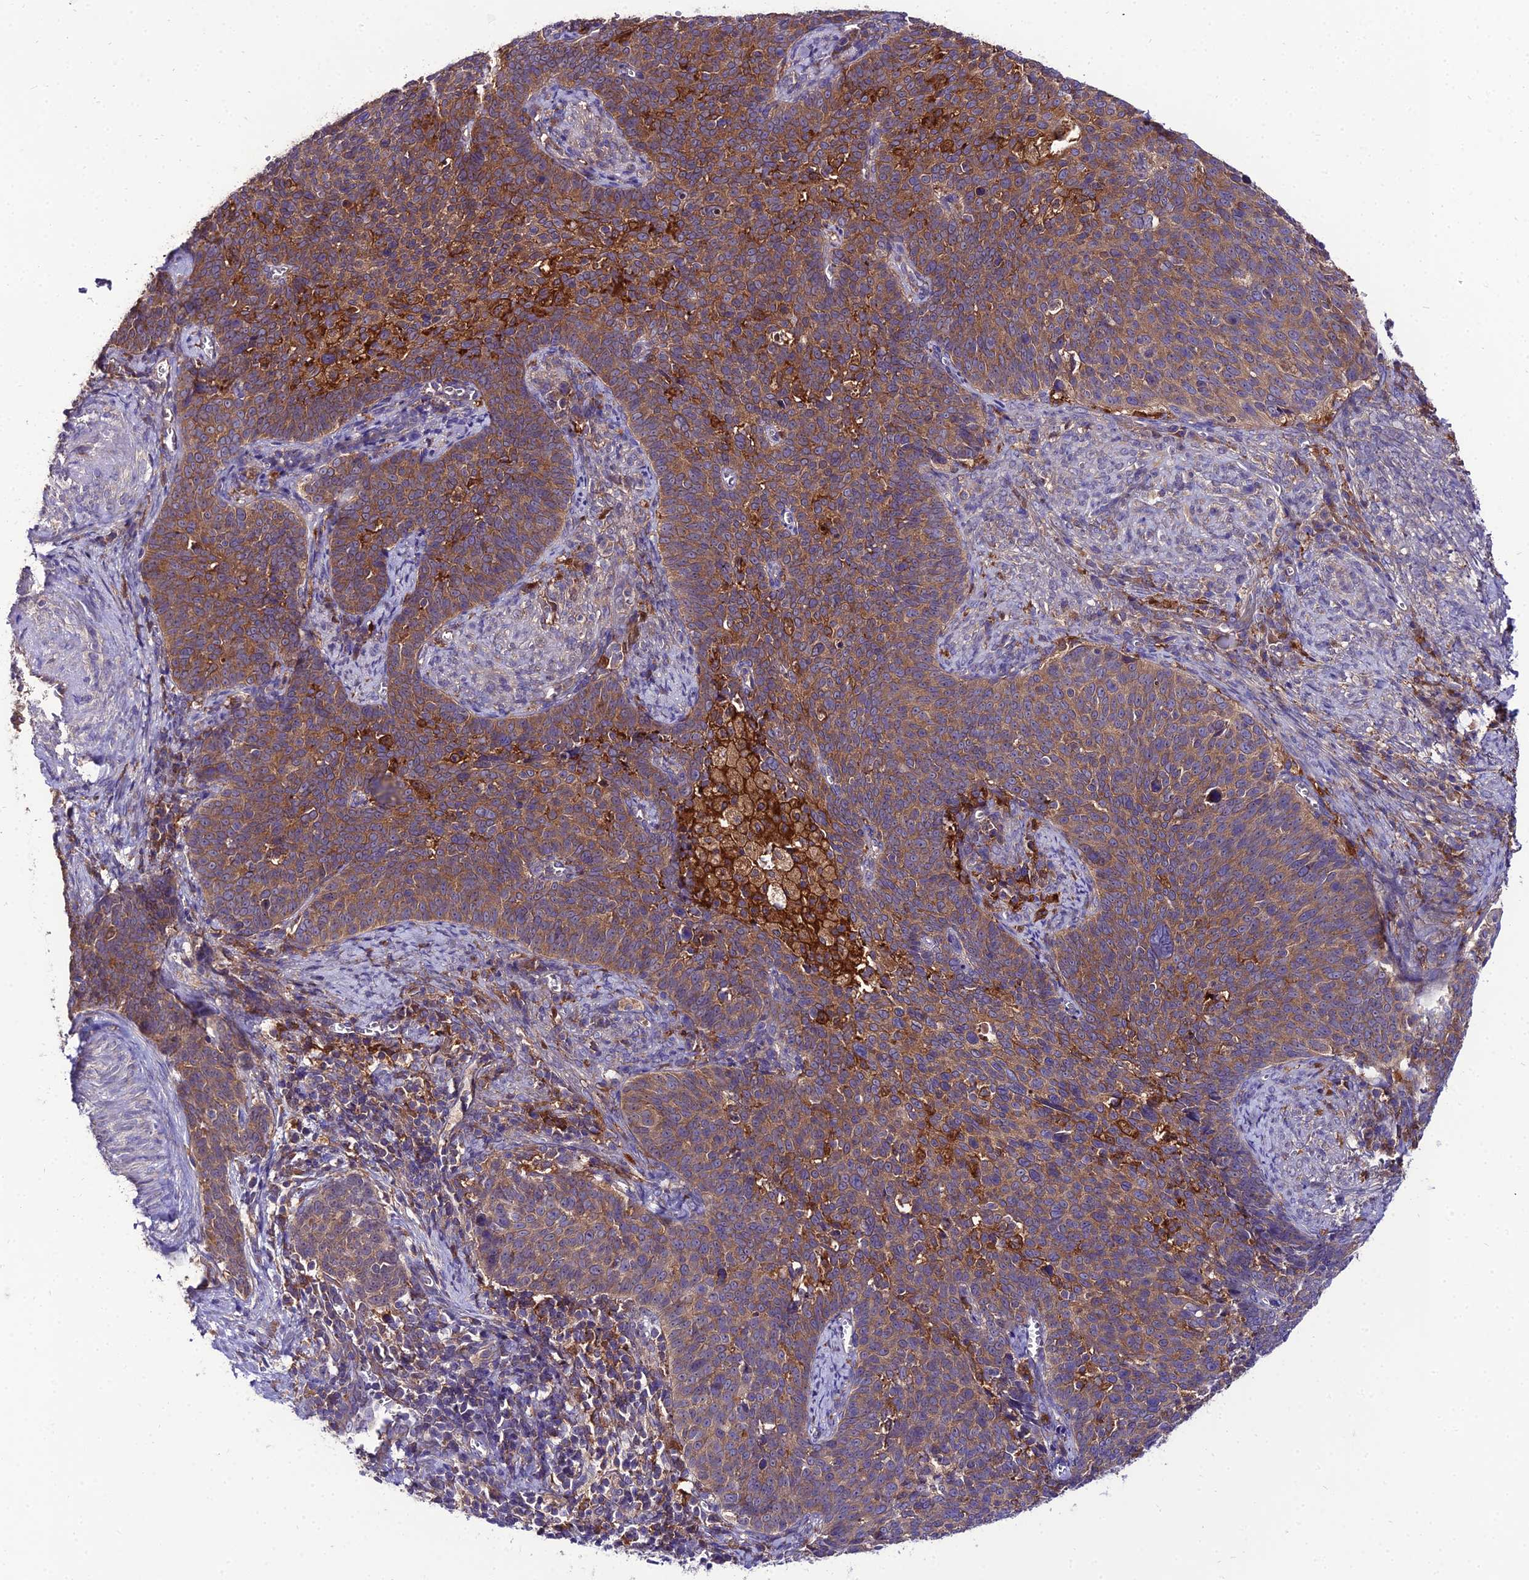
{"staining": {"intensity": "moderate", "quantity": ">75%", "location": "cytoplasmic/membranous"}, "tissue": "cervical cancer", "cell_type": "Tumor cells", "image_type": "cancer", "snomed": [{"axis": "morphology", "description": "Normal tissue, NOS"}, {"axis": "morphology", "description": "Squamous cell carcinoma, NOS"}, {"axis": "topography", "description": "Cervix"}], "caption": "Cervical cancer (squamous cell carcinoma) stained for a protein (brown) demonstrates moderate cytoplasmic/membranous positive staining in about >75% of tumor cells.", "gene": "C2orf69", "patient": {"sex": "female", "age": 39}}